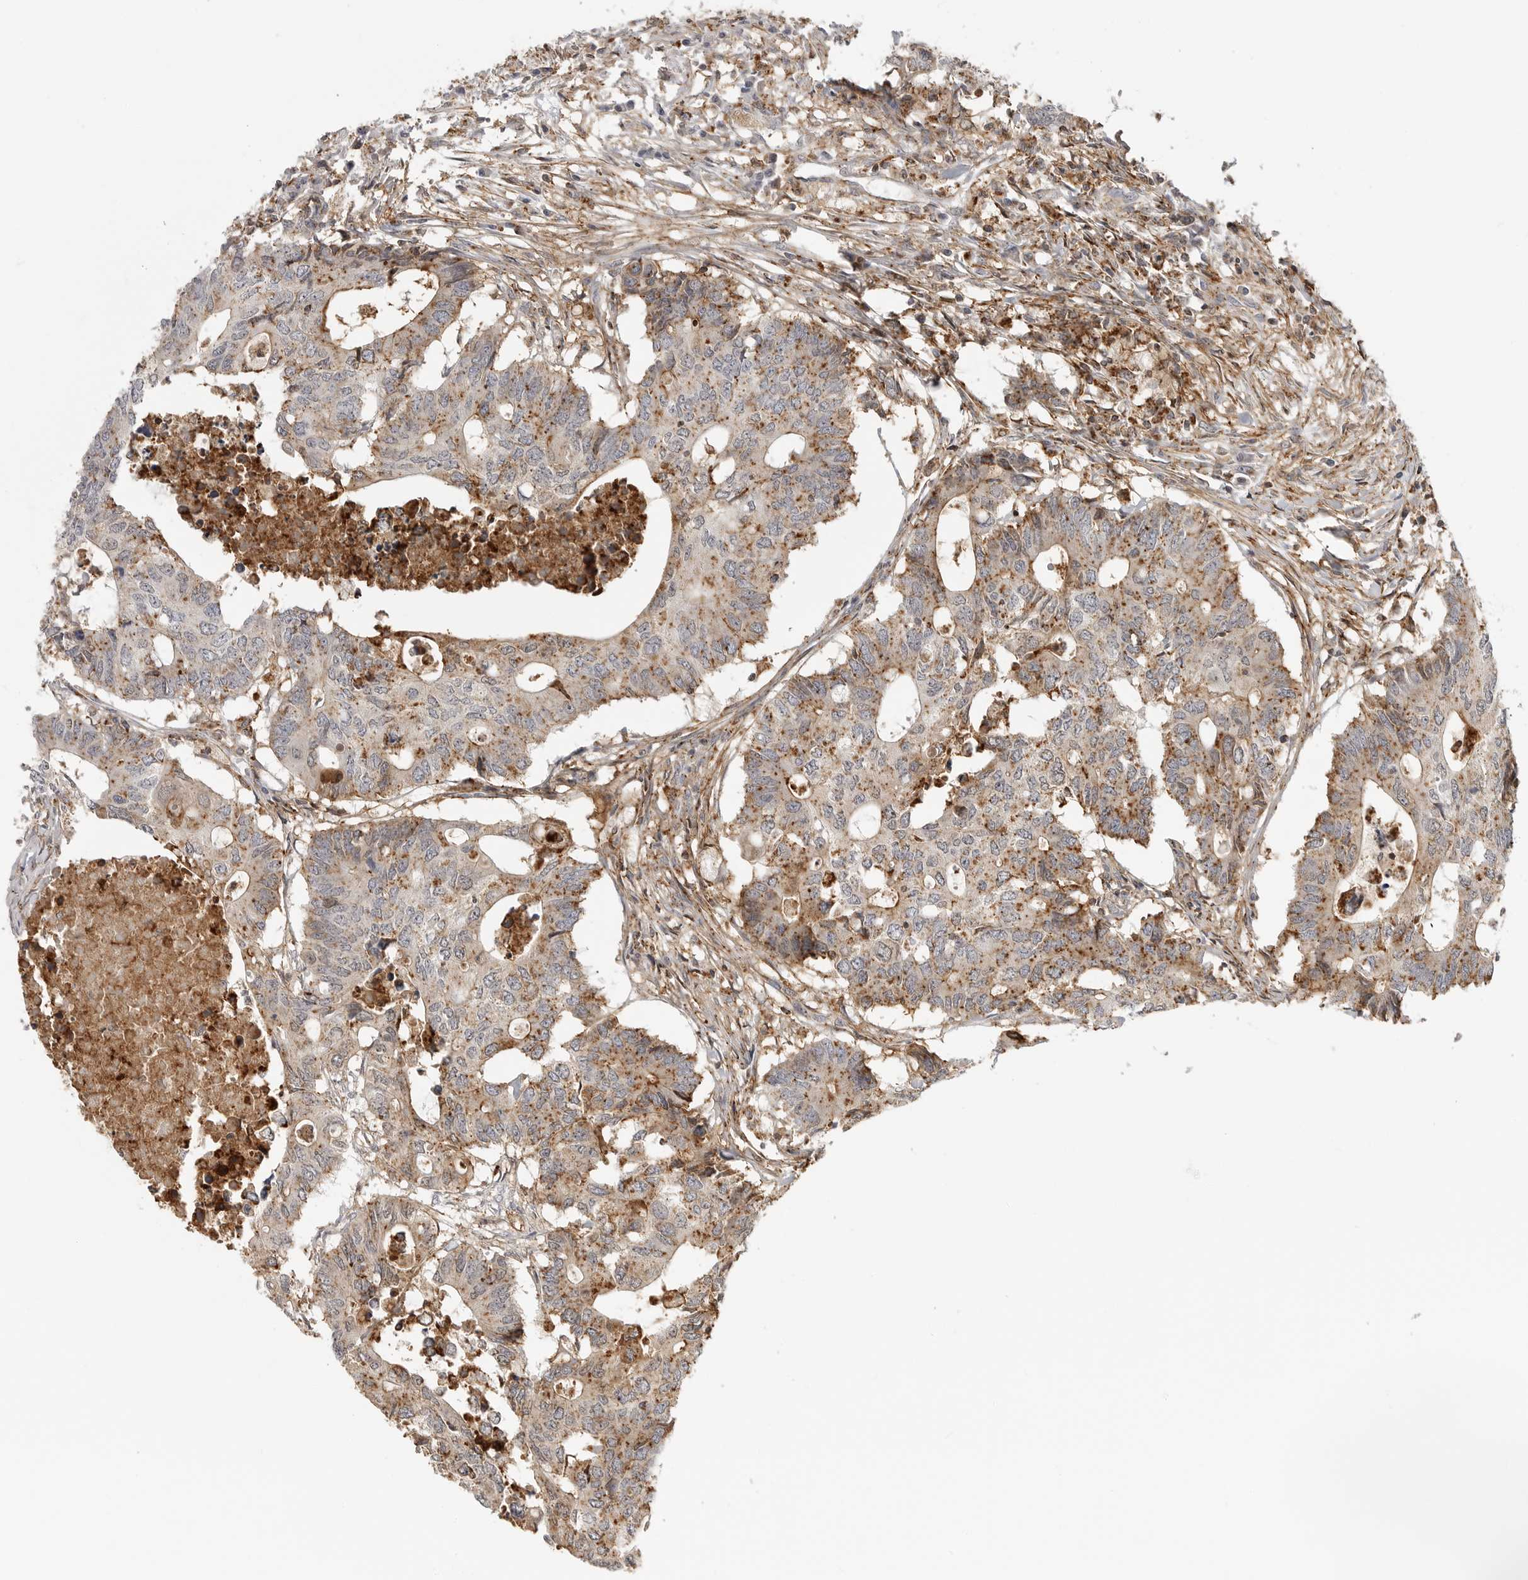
{"staining": {"intensity": "moderate", "quantity": ">75%", "location": "cytoplasmic/membranous"}, "tissue": "colorectal cancer", "cell_type": "Tumor cells", "image_type": "cancer", "snomed": [{"axis": "morphology", "description": "Adenocarcinoma, NOS"}, {"axis": "topography", "description": "Colon"}], "caption": "The histopathology image exhibits staining of colorectal adenocarcinoma, revealing moderate cytoplasmic/membranous protein staining (brown color) within tumor cells.", "gene": "ANXA11", "patient": {"sex": "male", "age": 71}}